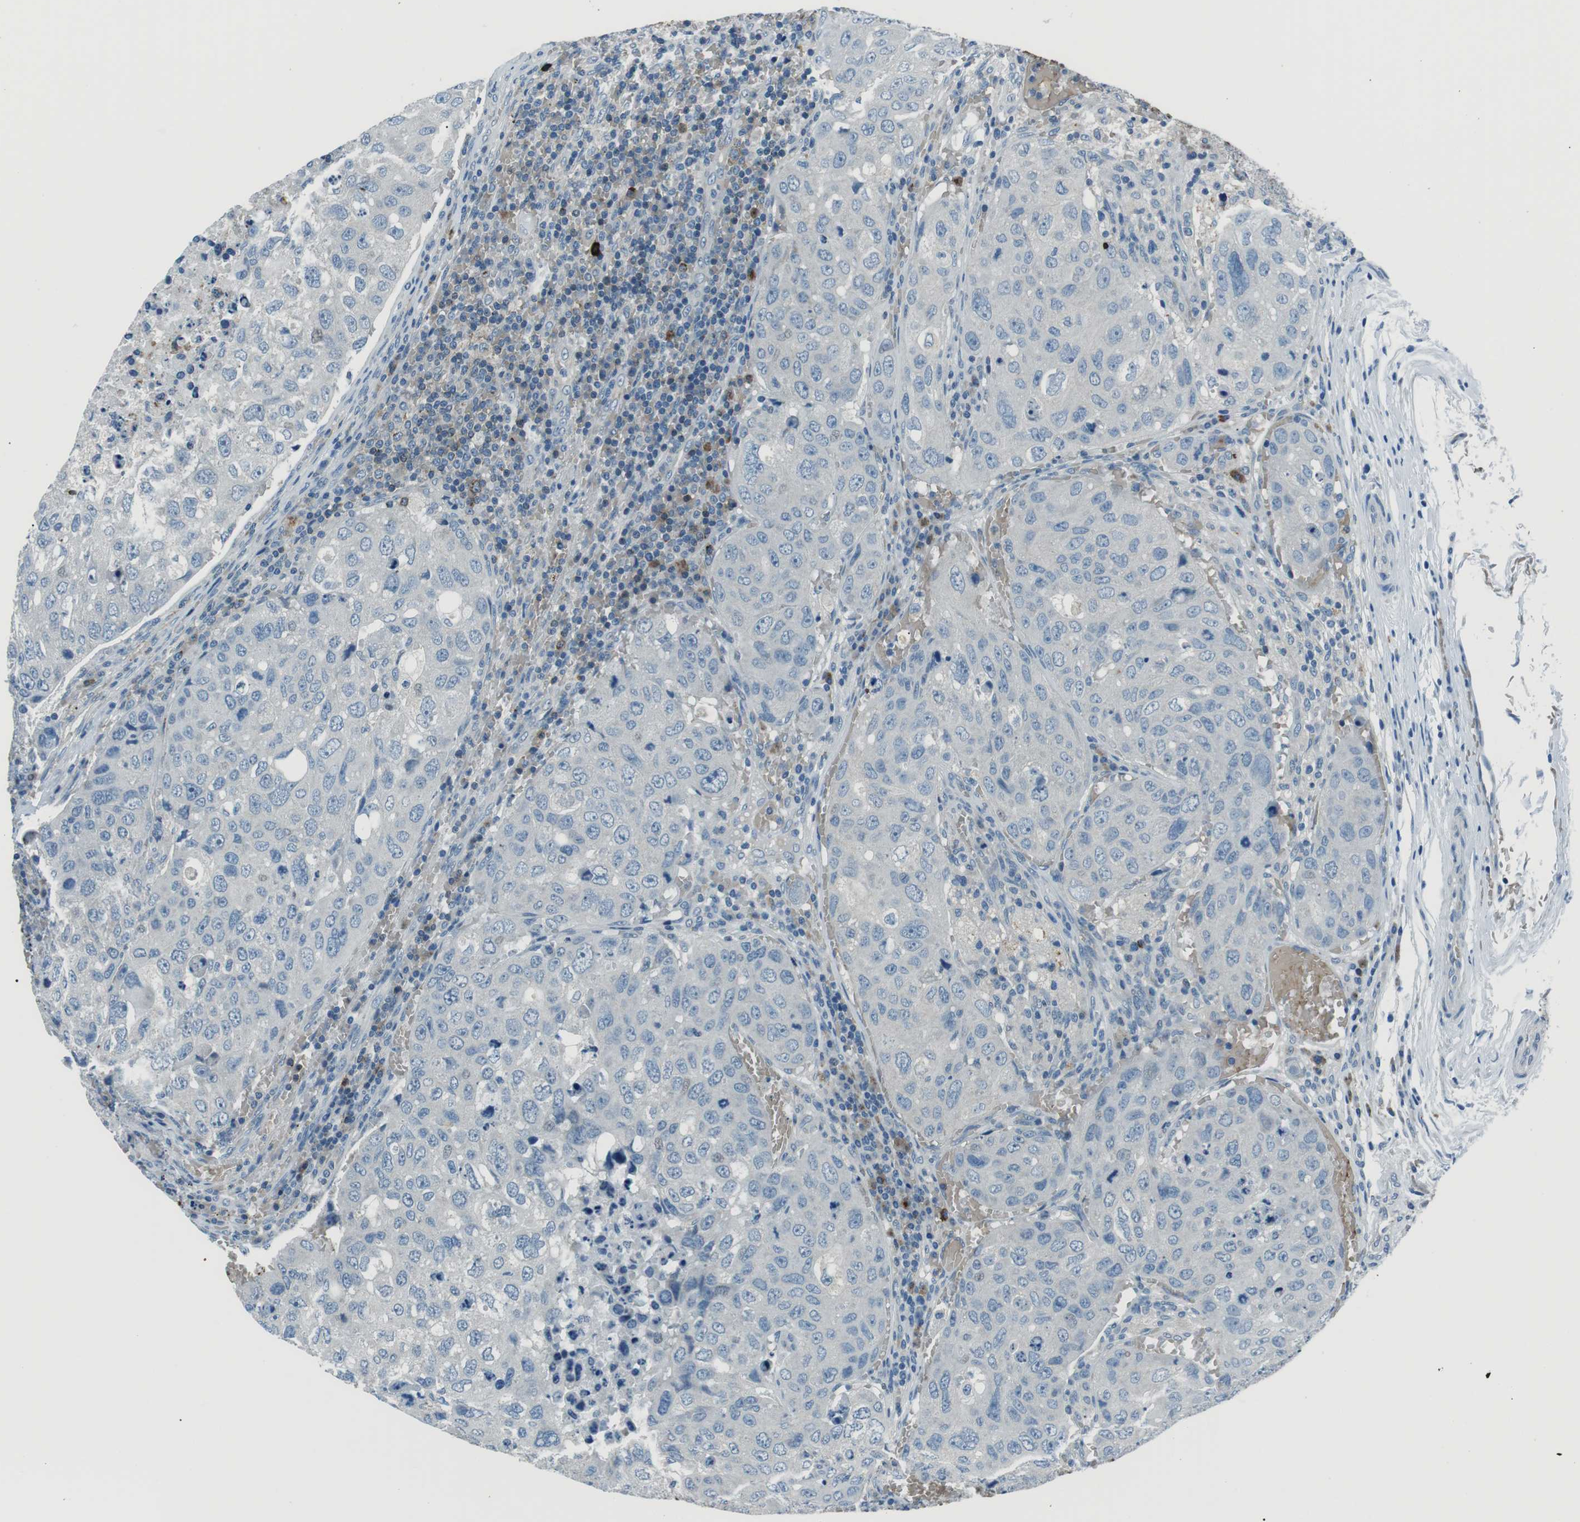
{"staining": {"intensity": "negative", "quantity": "none", "location": "none"}, "tissue": "urothelial cancer", "cell_type": "Tumor cells", "image_type": "cancer", "snomed": [{"axis": "morphology", "description": "Urothelial carcinoma, High grade"}, {"axis": "topography", "description": "Lymph node"}, {"axis": "topography", "description": "Urinary bladder"}], "caption": "Tumor cells show no significant expression in high-grade urothelial carcinoma.", "gene": "ST6GAL1", "patient": {"sex": "male", "age": 51}}